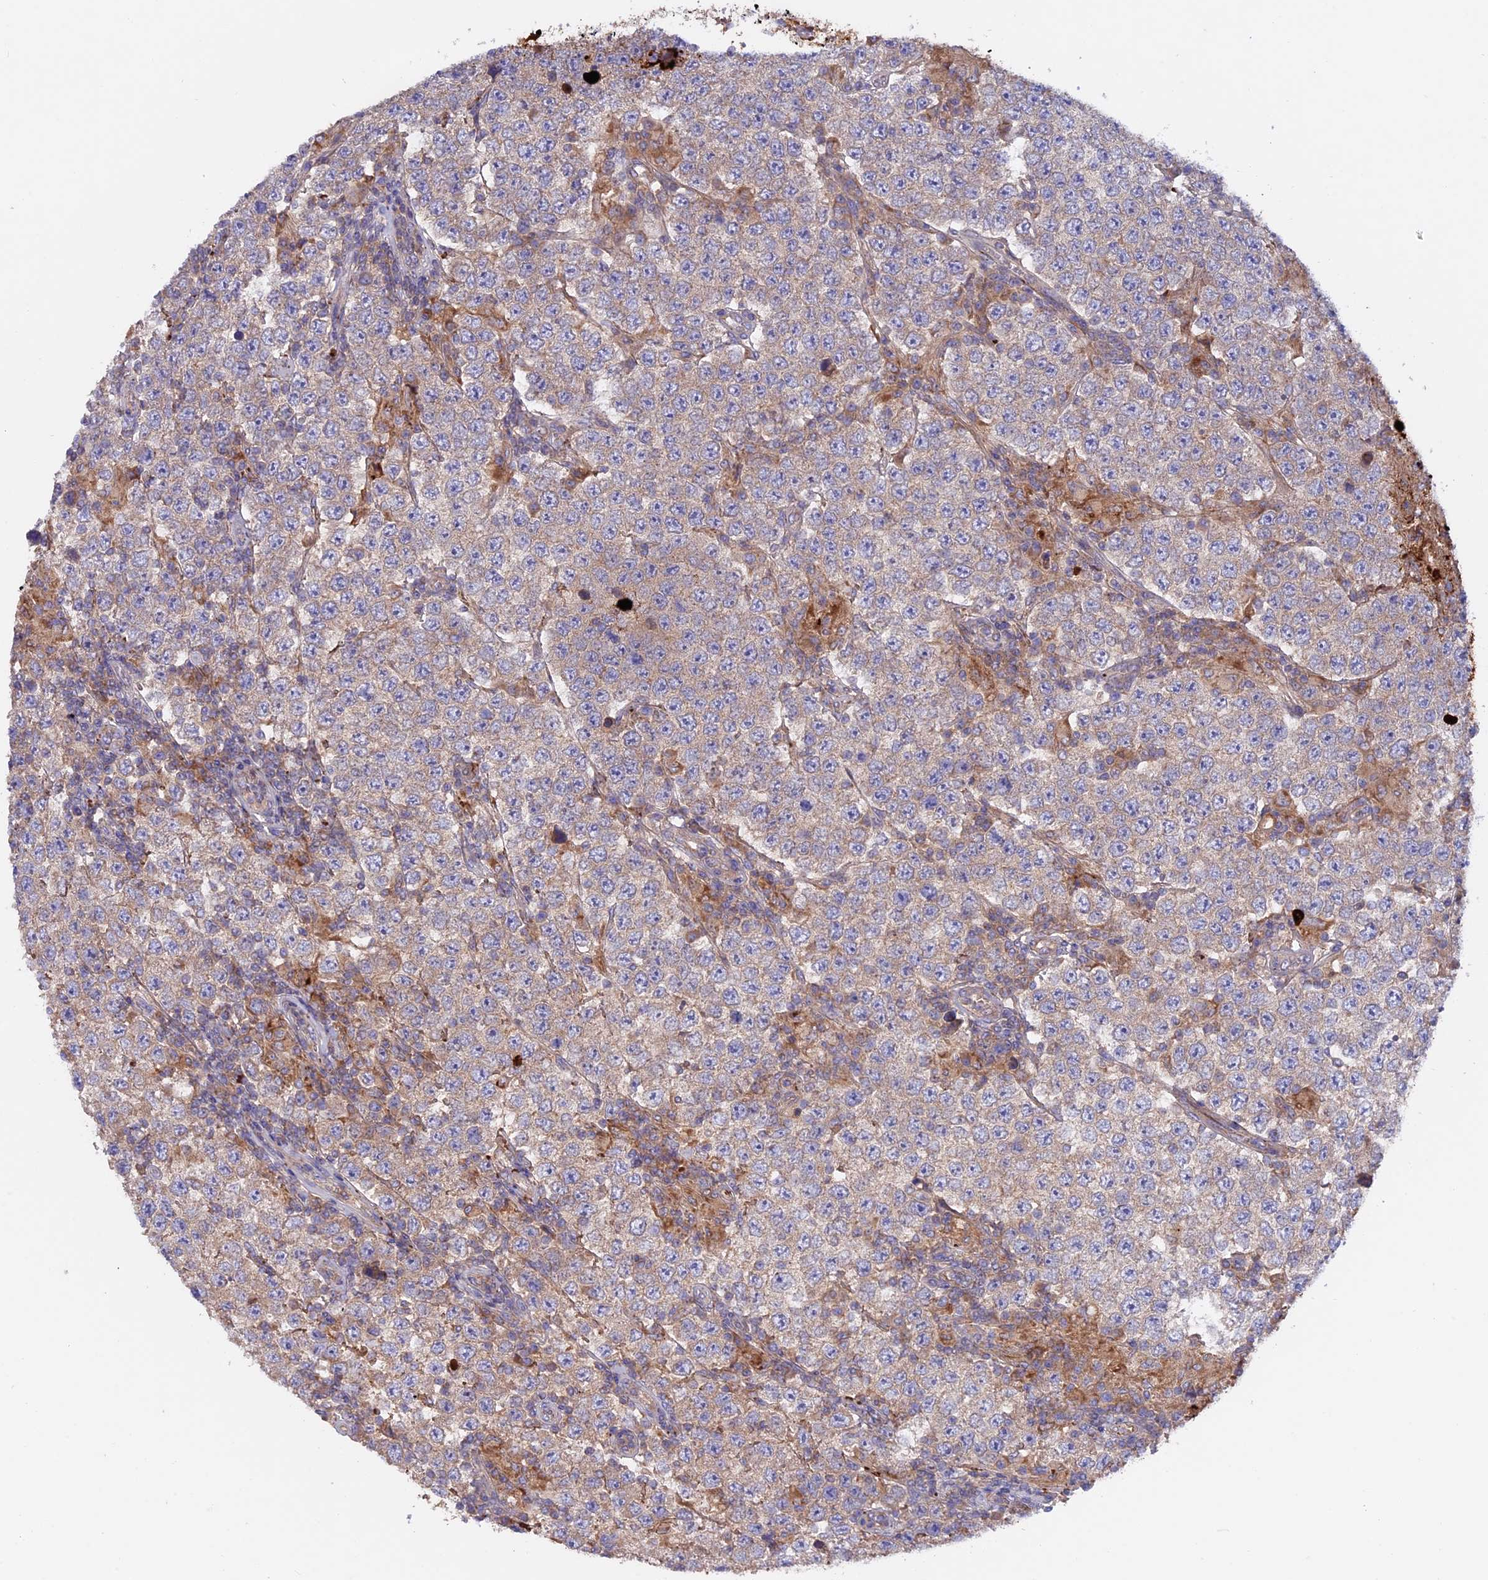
{"staining": {"intensity": "weak", "quantity": "25%-75%", "location": "cytoplasmic/membranous"}, "tissue": "testis cancer", "cell_type": "Tumor cells", "image_type": "cancer", "snomed": [{"axis": "morphology", "description": "Normal tissue, NOS"}, {"axis": "morphology", "description": "Urothelial carcinoma, High grade"}, {"axis": "morphology", "description": "Seminoma, NOS"}, {"axis": "morphology", "description": "Carcinoma, Embryonal, NOS"}, {"axis": "topography", "description": "Urinary bladder"}, {"axis": "topography", "description": "Testis"}], "caption": "Protein analysis of testis urothelial carcinoma (high-grade) tissue exhibits weak cytoplasmic/membranous expression in approximately 25%-75% of tumor cells. The staining was performed using DAB, with brown indicating positive protein expression. Nuclei are stained blue with hematoxylin.", "gene": "PTPN9", "patient": {"sex": "male", "age": 41}}